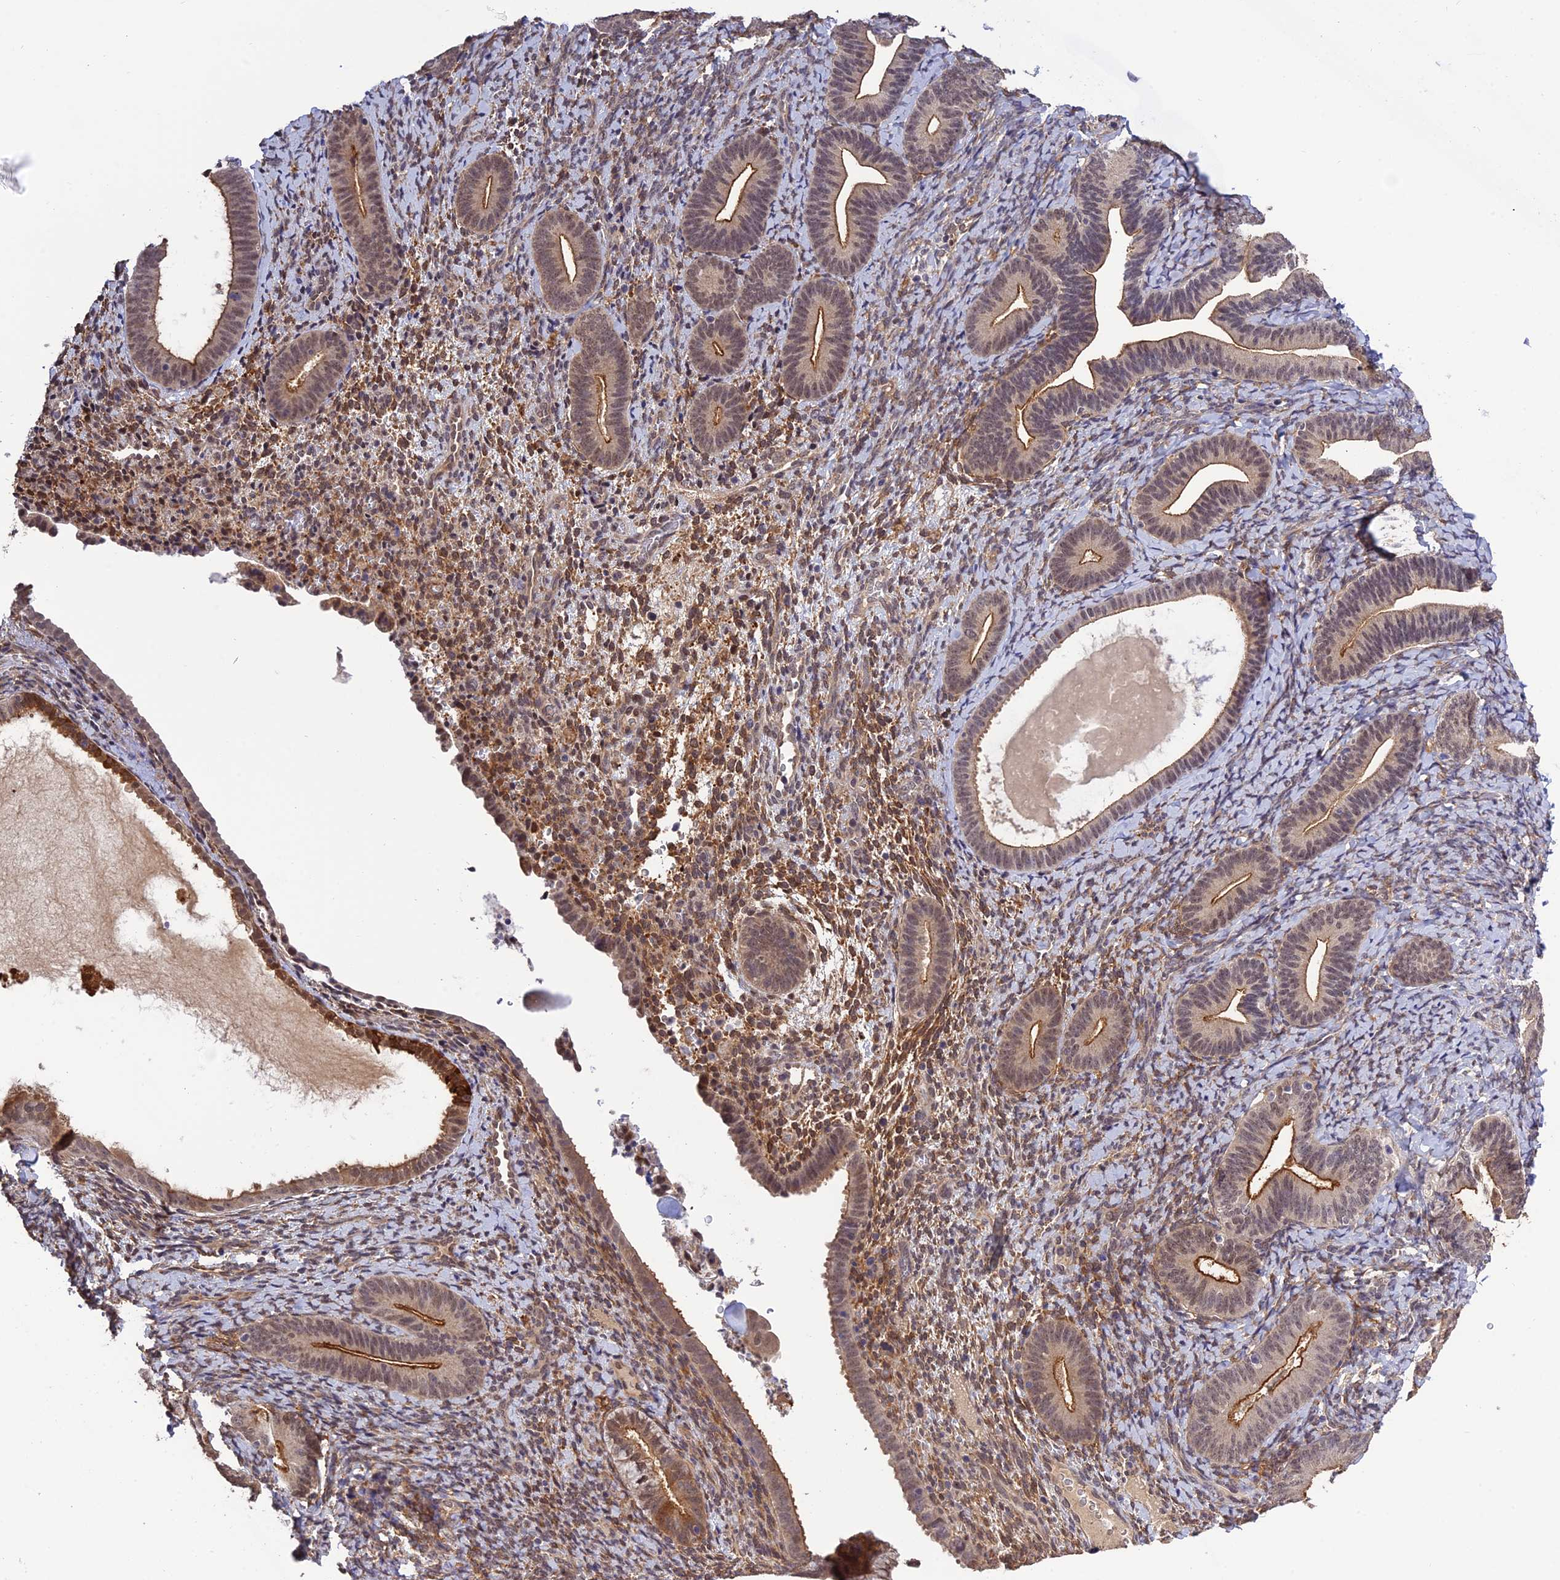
{"staining": {"intensity": "moderate", "quantity": "25%-75%", "location": "nuclear"}, "tissue": "endometrium", "cell_type": "Cells in endometrial stroma", "image_type": "normal", "snomed": [{"axis": "morphology", "description": "Normal tissue, NOS"}, {"axis": "topography", "description": "Endometrium"}], "caption": "Moderate nuclear staining is seen in approximately 25%-75% of cells in endometrial stroma in unremarkable endometrium.", "gene": "MNS1", "patient": {"sex": "female", "age": 65}}